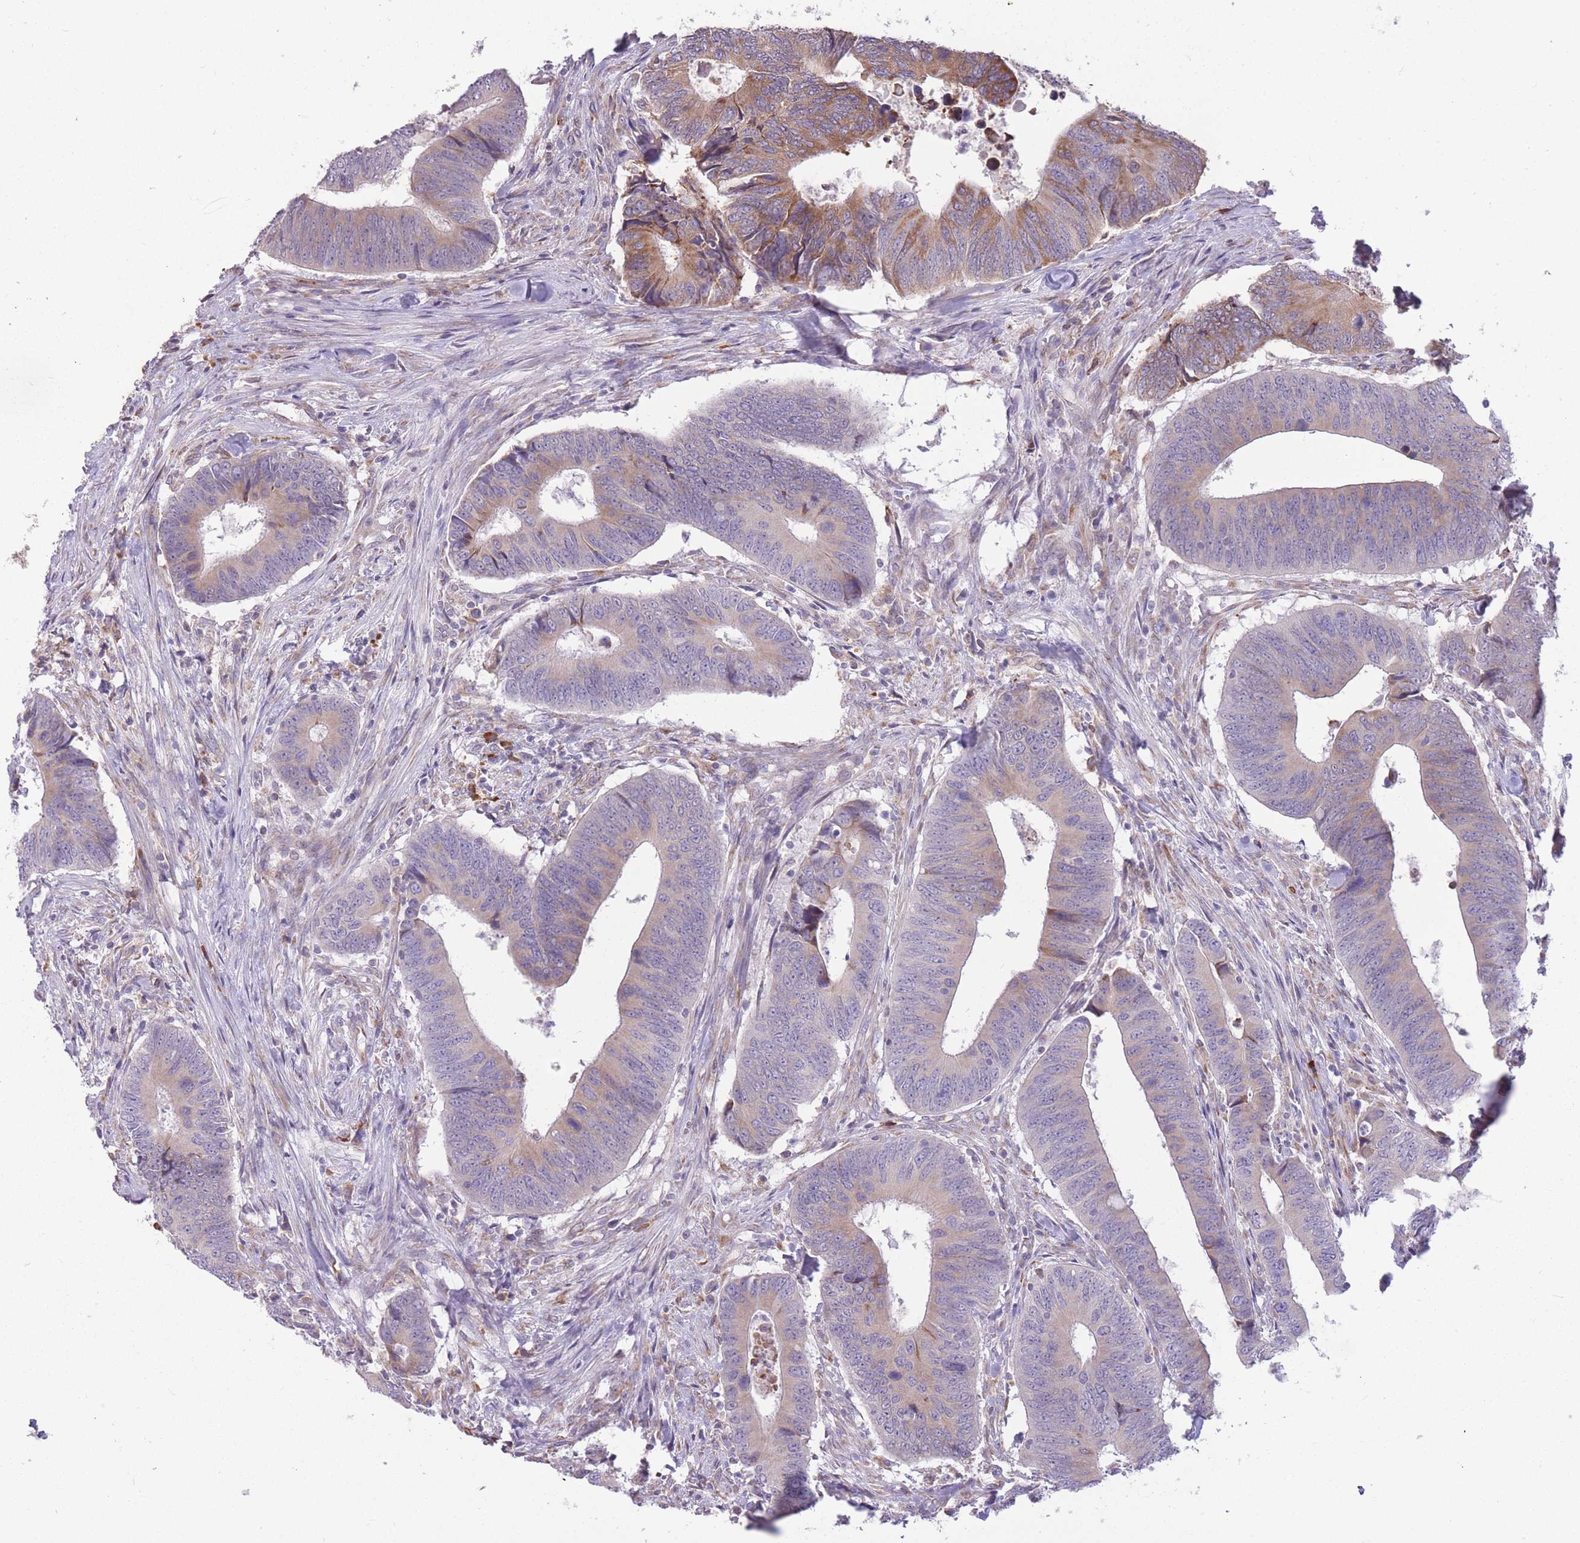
{"staining": {"intensity": "moderate", "quantity": "25%-75%", "location": "cytoplasmic/membranous"}, "tissue": "colorectal cancer", "cell_type": "Tumor cells", "image_type": "cancer", "snomed": [{"axis": "morphology", "description": "Adenocarcinoma, NOS"}, {"axis": "topography", "description": "Colon"}], "caption": "Colorectal adenocarcinoma tissue shows moderate cytoplasmic/membranous staining in about 25%-75% of tumor cells, visualized by immunohistochemistry.", "gene": "TRAPPC5", "patient": {"sex": "male", "age": 87}}